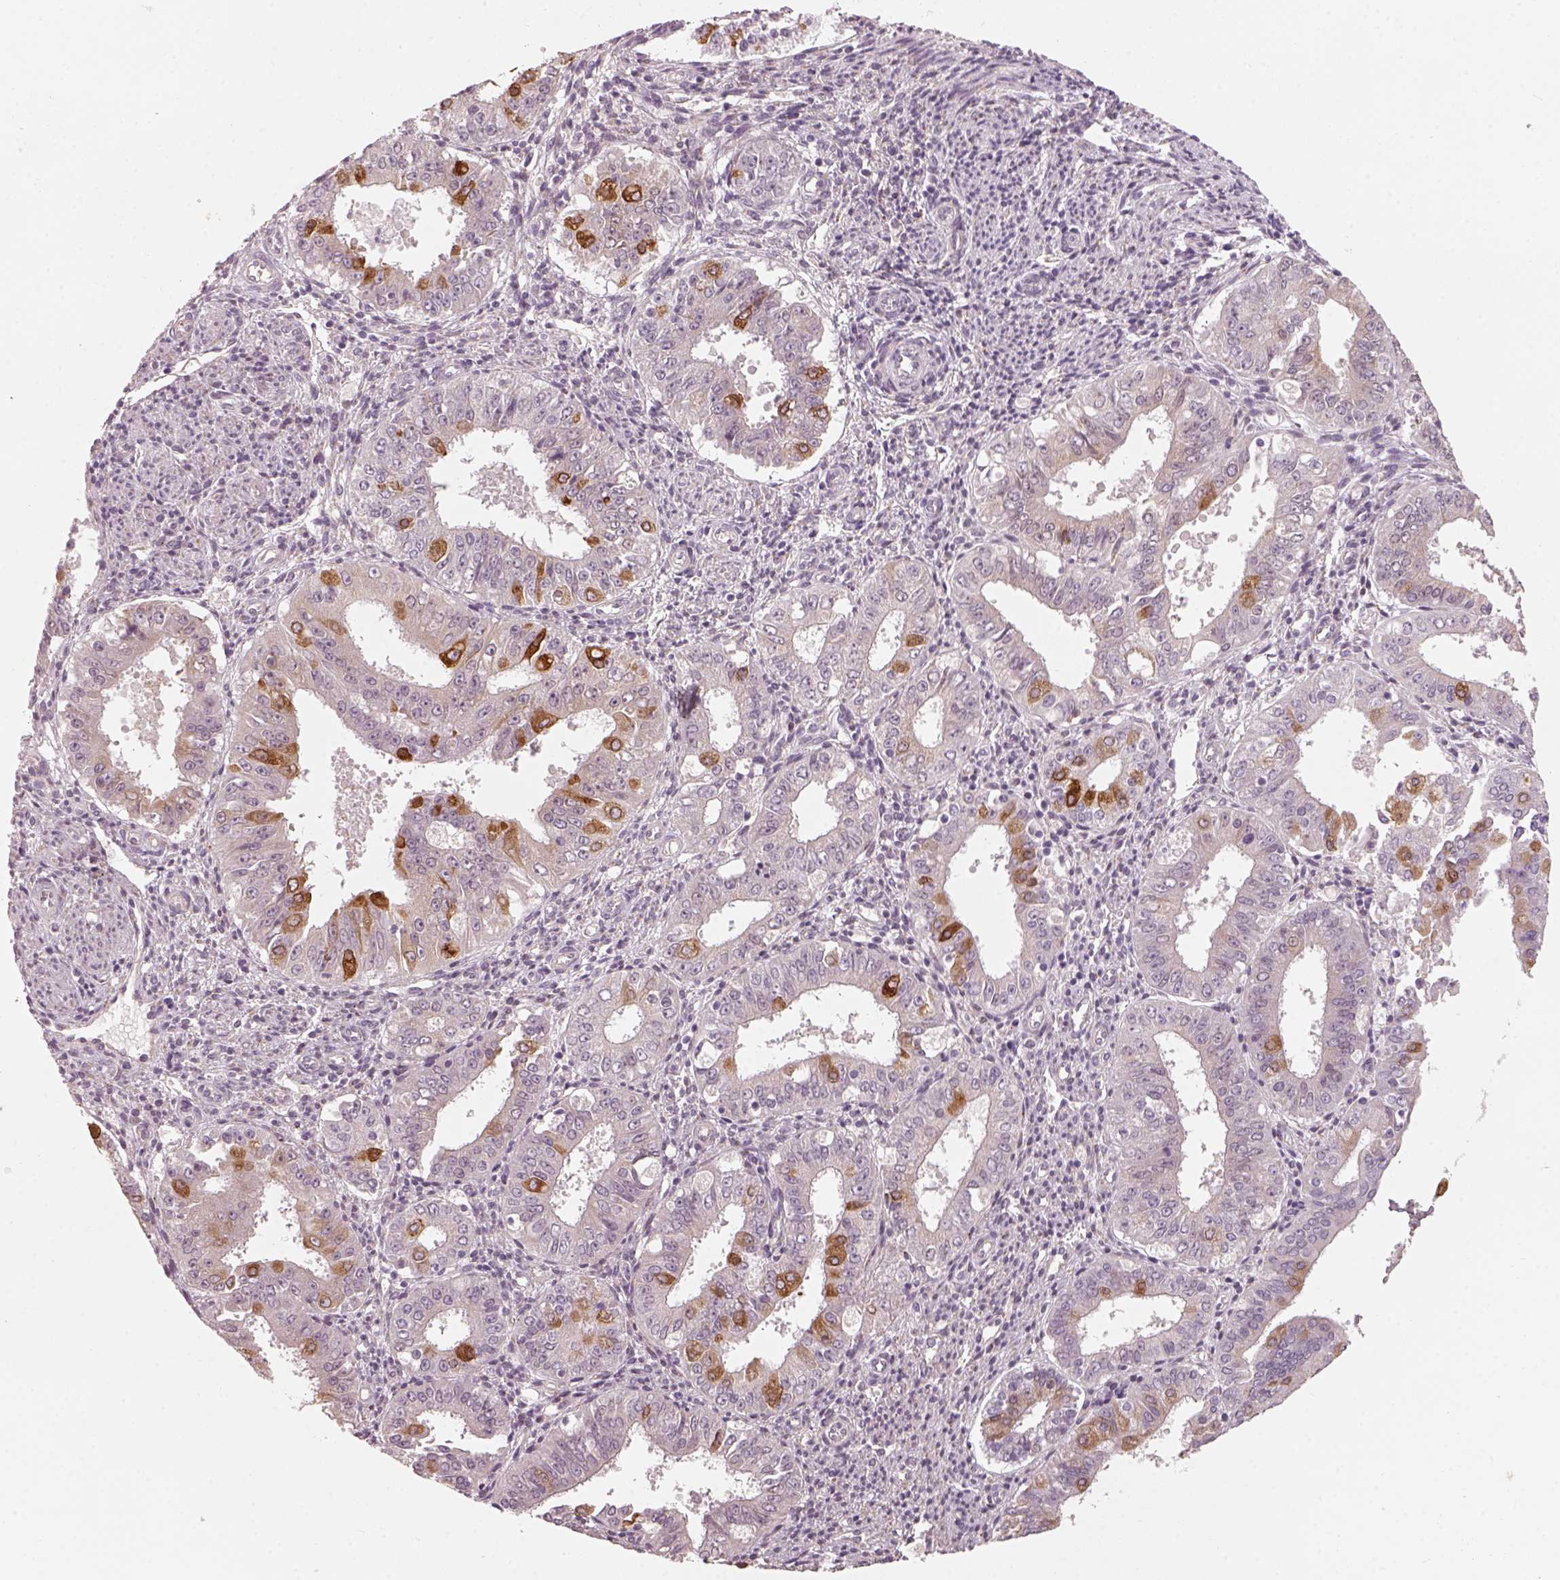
{"staining": {"intensity": "strong", "quantity": "25%-75%", "location": "cytoplasmic/membranous"}, "tissue": "ovarian cancer", "cell_type": "Tumor cells", "image_type": "cancer", "snomed": [{"axis": "morphology", "description": "Carcinoma, endometroid"}, {"axis": "topography", "description": "Ovary"}], "caption": "Endometroid carcinoma (ovarian) stained with a protein marker exhibits strong staining in tumor cells.", "gene": "CDS1", "patient": {"sex": "female", "age": 42}}